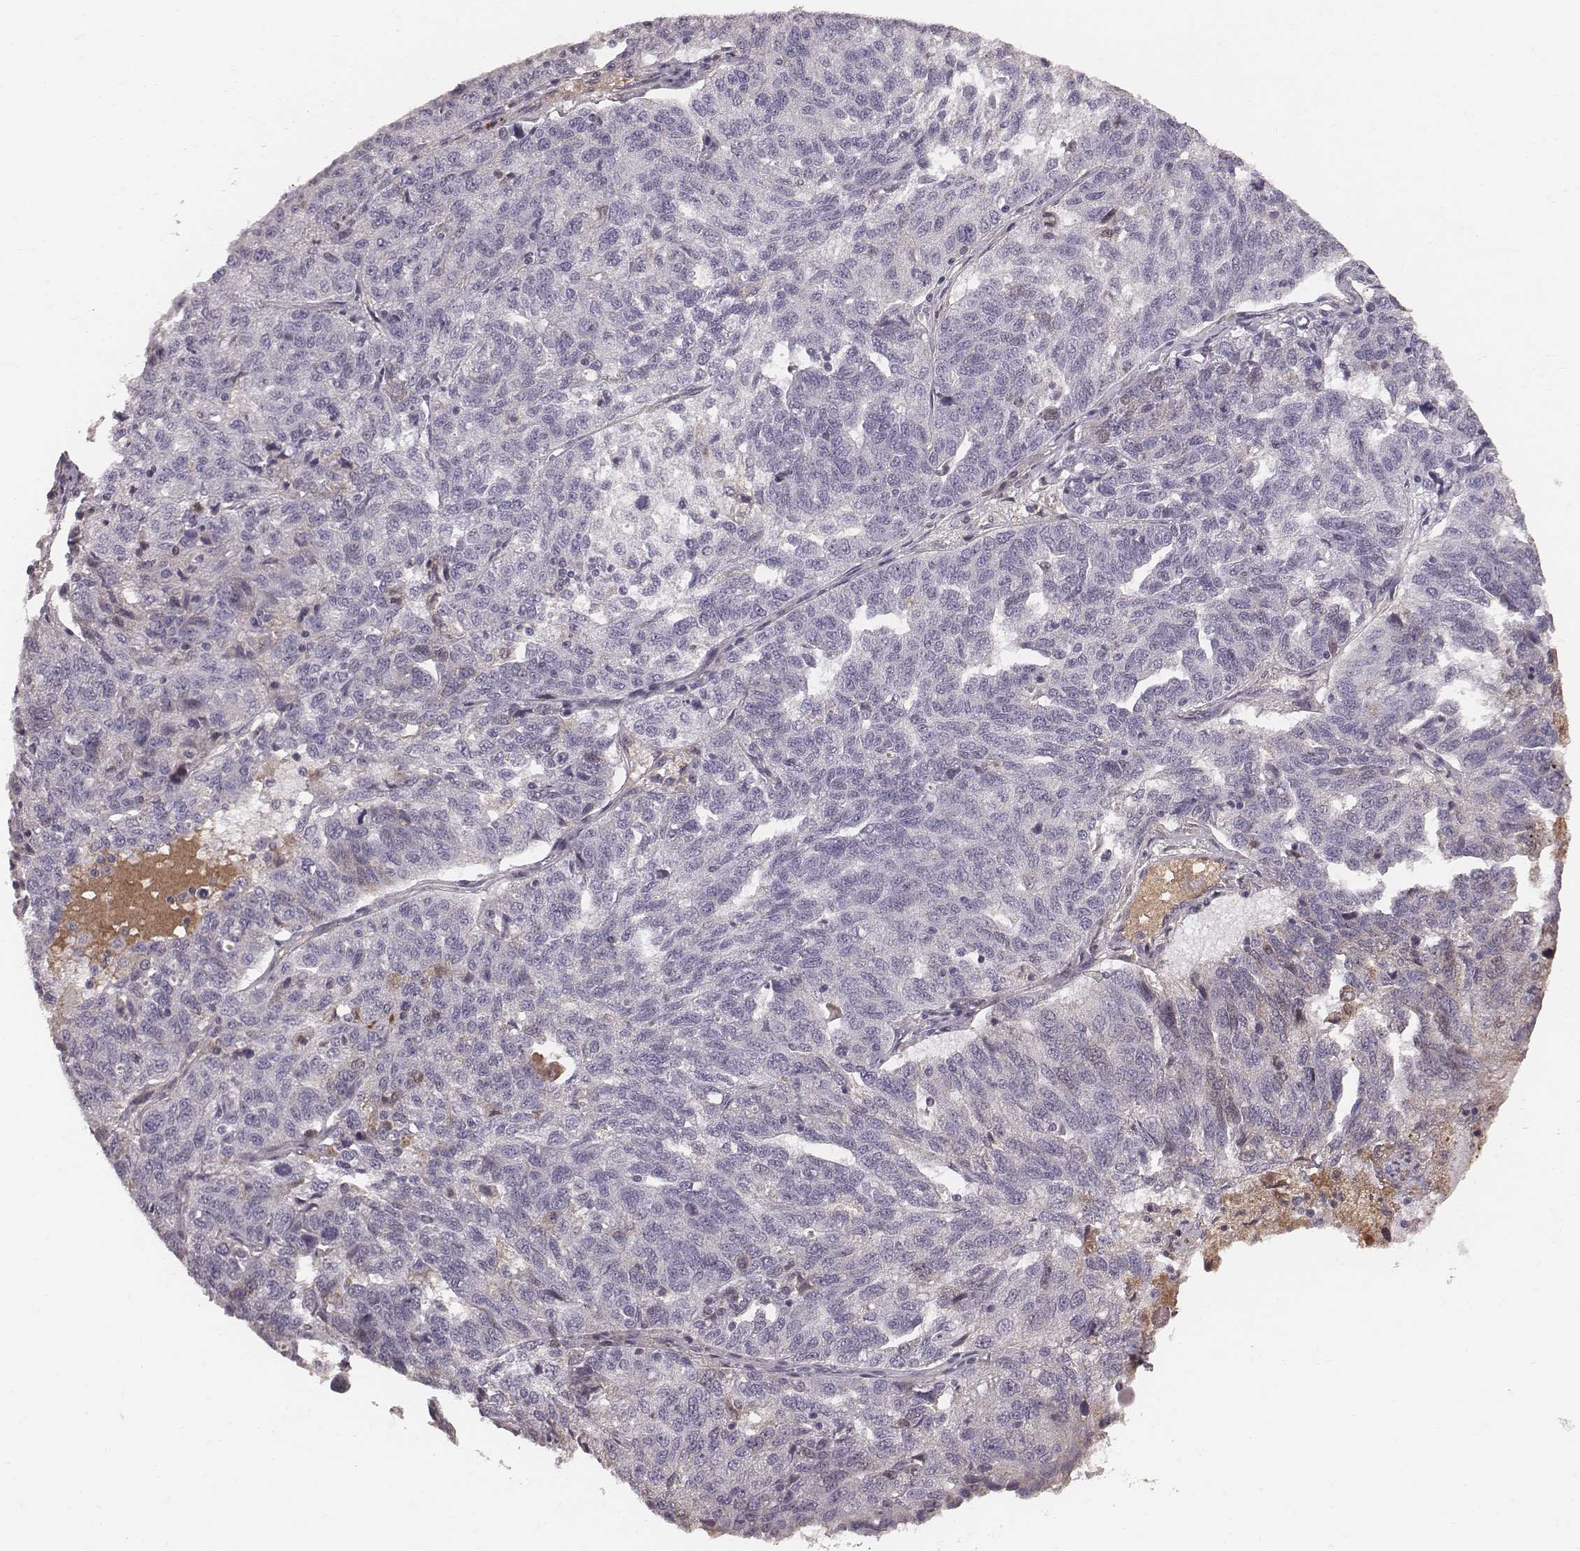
{"staining": {"intensity": "negative", "quantity": "none", "location": "none"}, "tissue": "ovarian cancer", "cell_type": "Tumor cells", "image_type": "cancer", "snomed": [{"axis": "morphology", "description": "Cystadenocarcinoma, serous, NOS"}, {"axis": "topography", "description": "Ovary"}], "caption": "There is no significant staining in tumor cells of ovarian cancer.", "gene": "CFTR", "patient": {"sex": "female", "age": 71}}